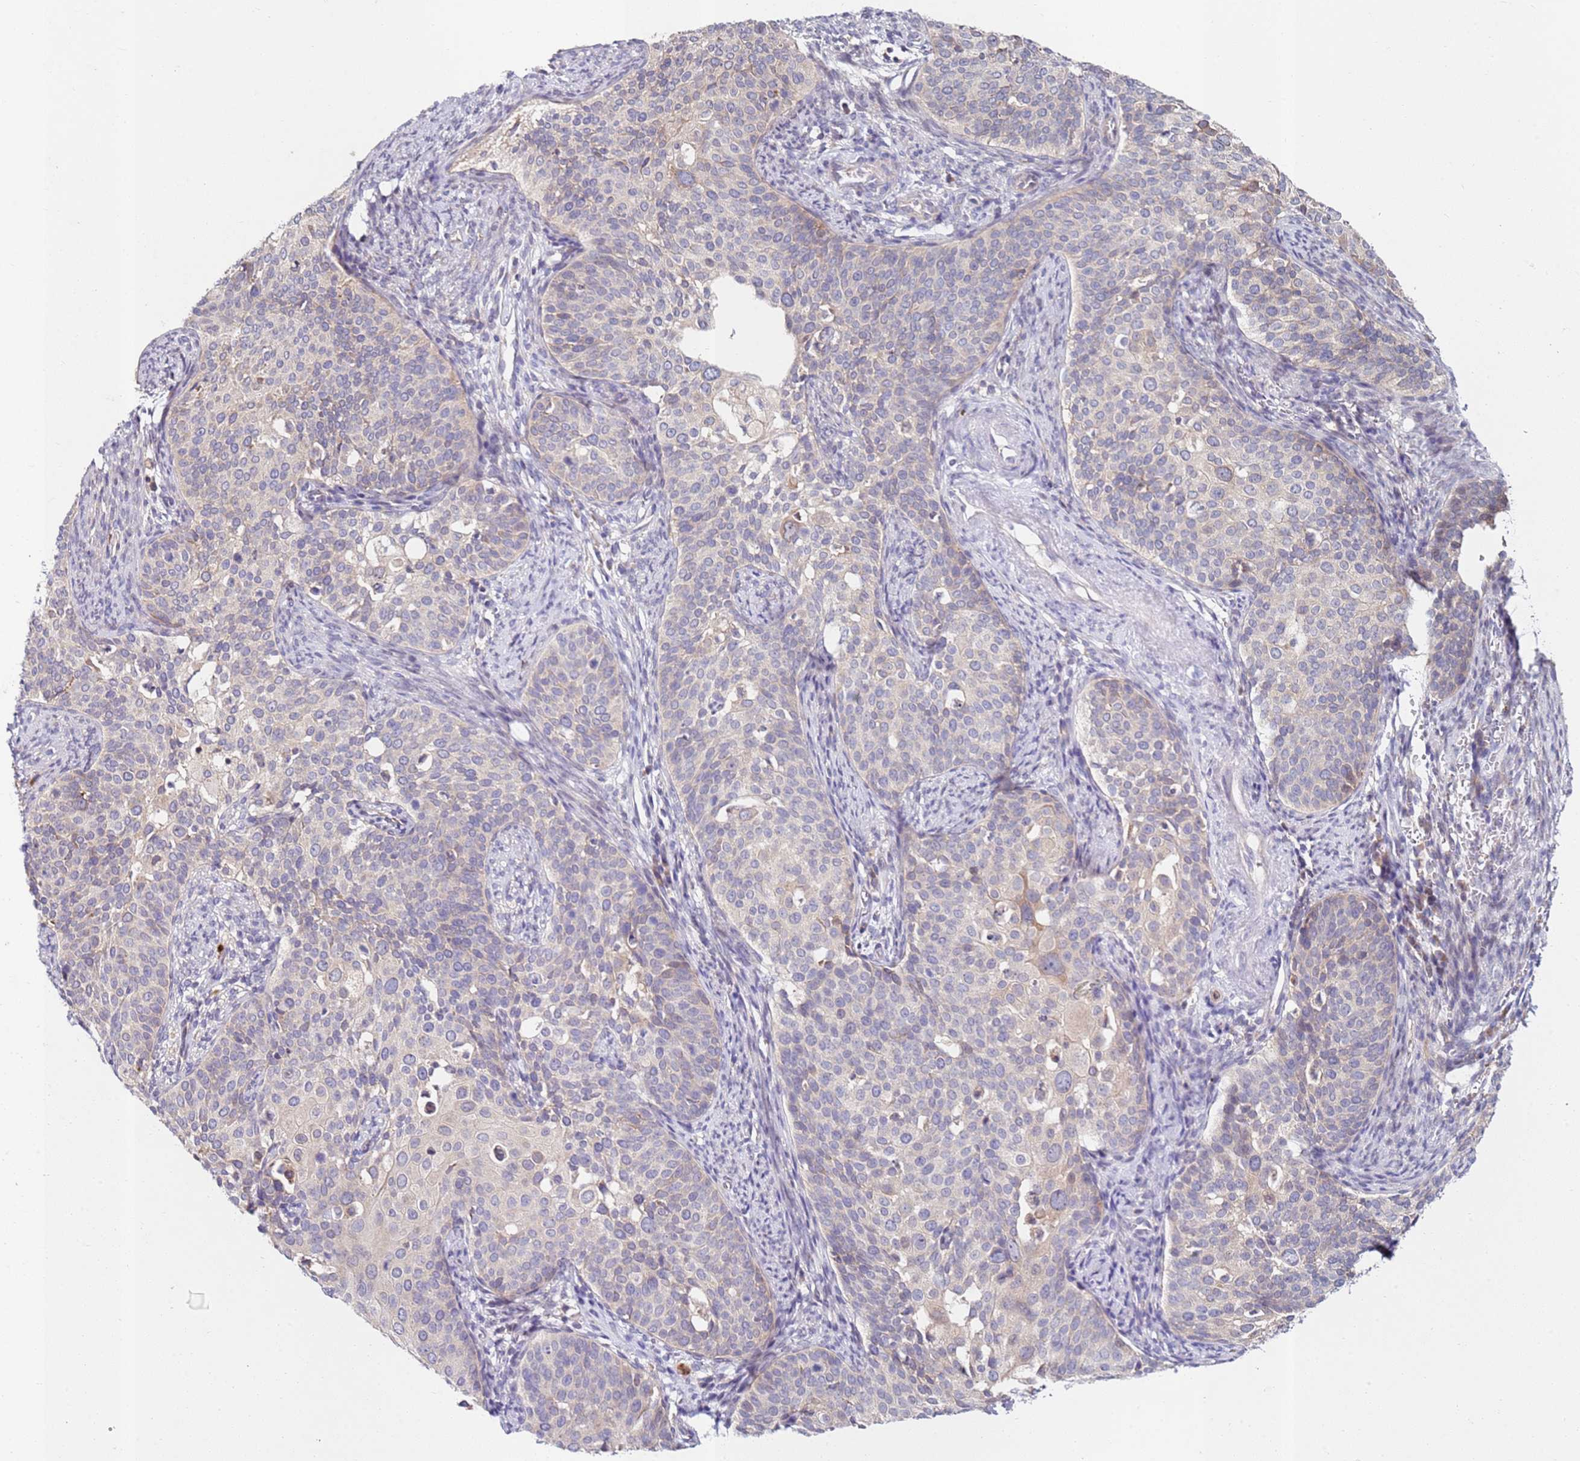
{"staining": {"intensity": "weak", "quantity": "<25%", "location": "cytoplasmic/membranous"}, "tissue": "cervical cancer", "cell_type": "Tumor cells", "image_type": "cancer", "snomed": [{"axis": "morphology", "description": "Squamous cell carcinoma, NOS"}, {"axis": "topography", "description": "Cervix"}], "caption": "Immunohistochemistry of human cervical cancer demonstrates no staining in tumor cells.", "gene": "CNOT9", "patient": {"sex": "female", "age": 44}}